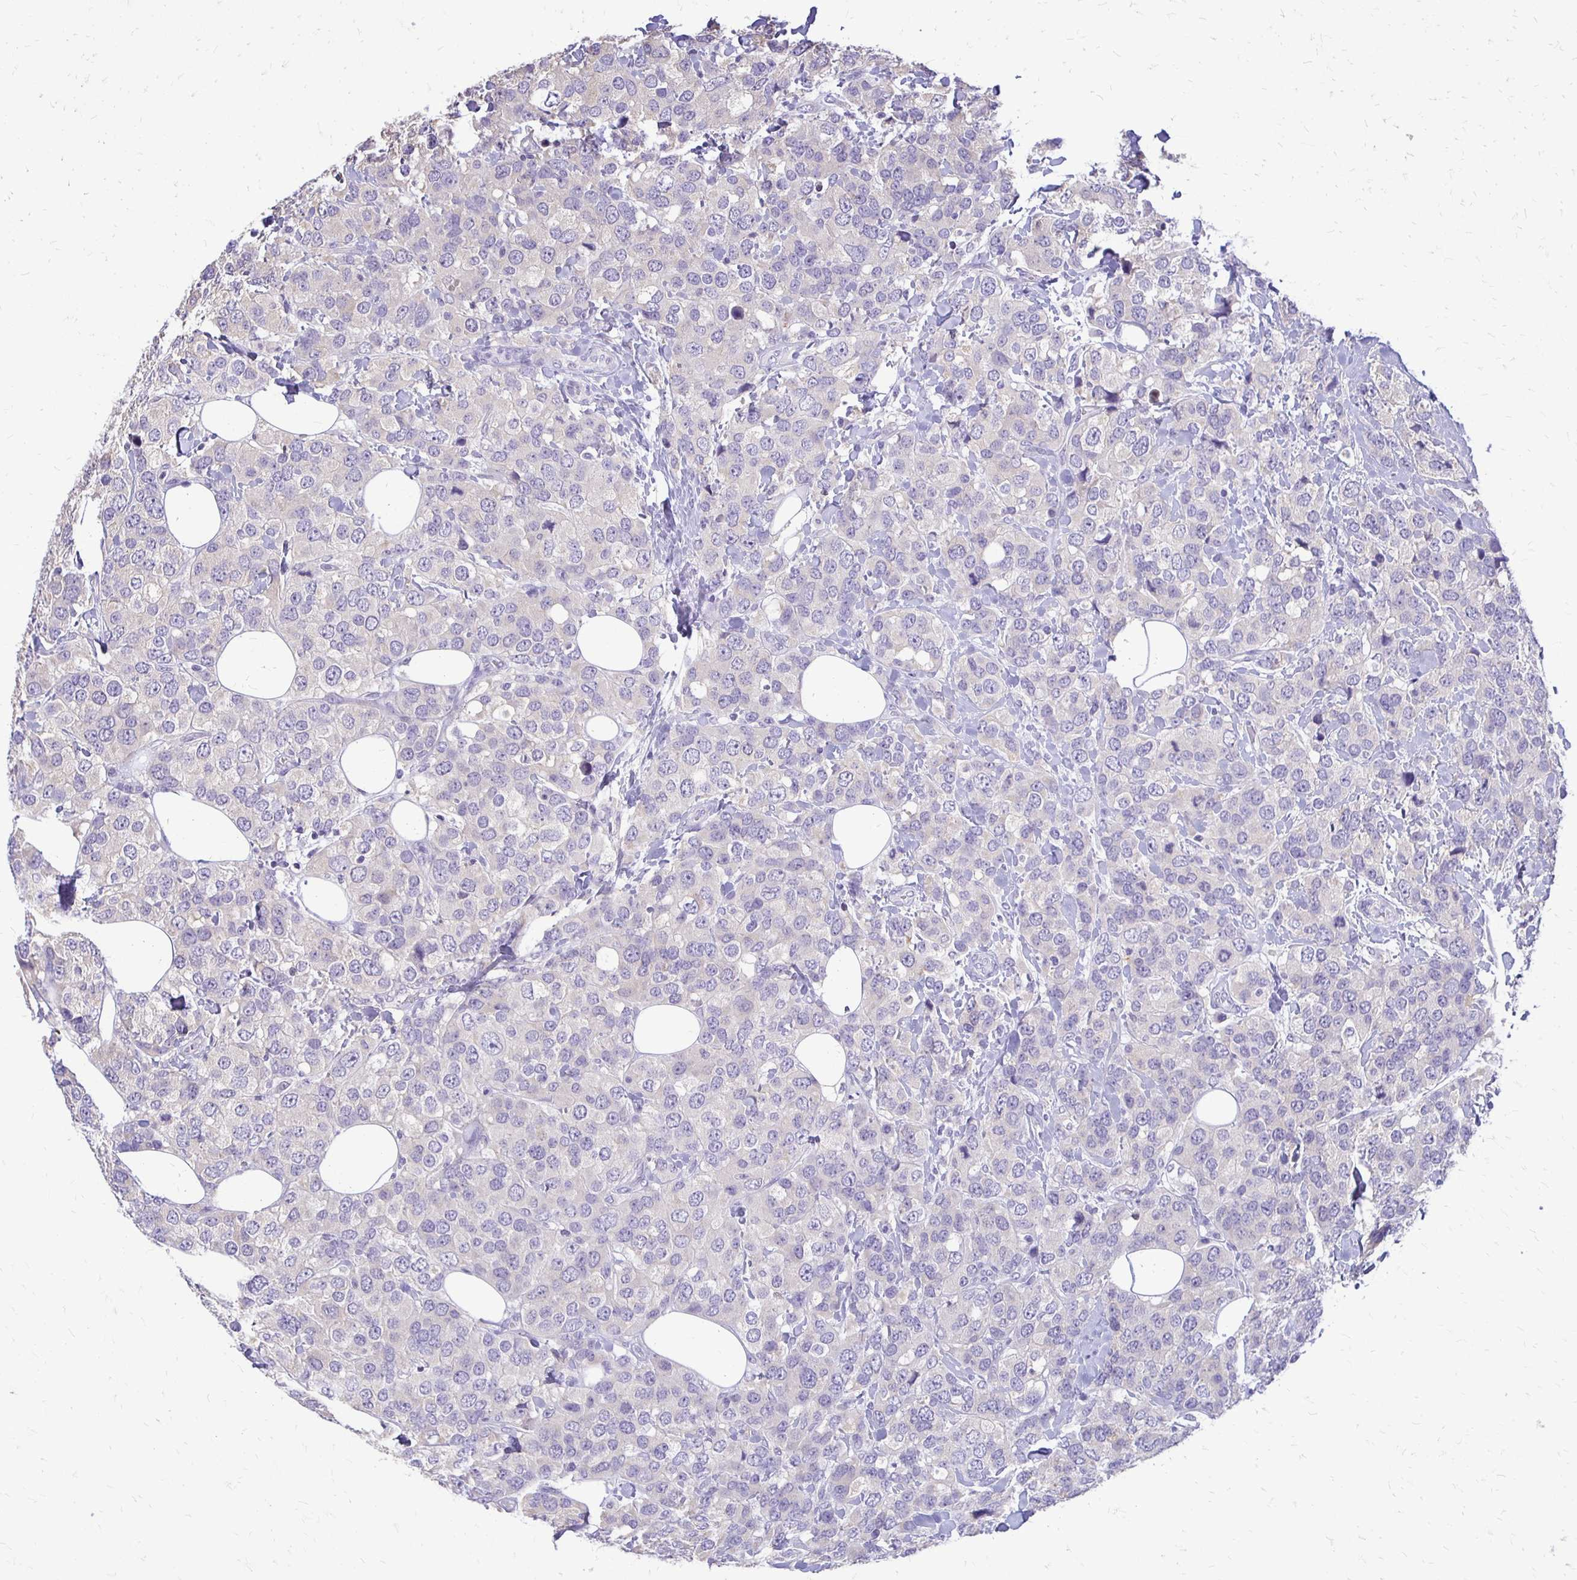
{"staining": {"intensity": "negative", "quantity": "none", "location": "none"}, "tissue": "breast cancer", "cell_type": "Tumor cells", "image_type": "cancer", "snomed": [{"axis": "morphology", "description": "Lobular carcinoma"}, {"axis": "topography", "description": "Breast"}], "caption": "Tumor cells are negative for brown protein staining in lobular carcinoma (breast). (DAB (3,3'-diaminobenzidine) IHC visualized using brightfield microscopy, high magnification).", "gene": "ALPG", "patient": {"sex": "female", "age": 59}}